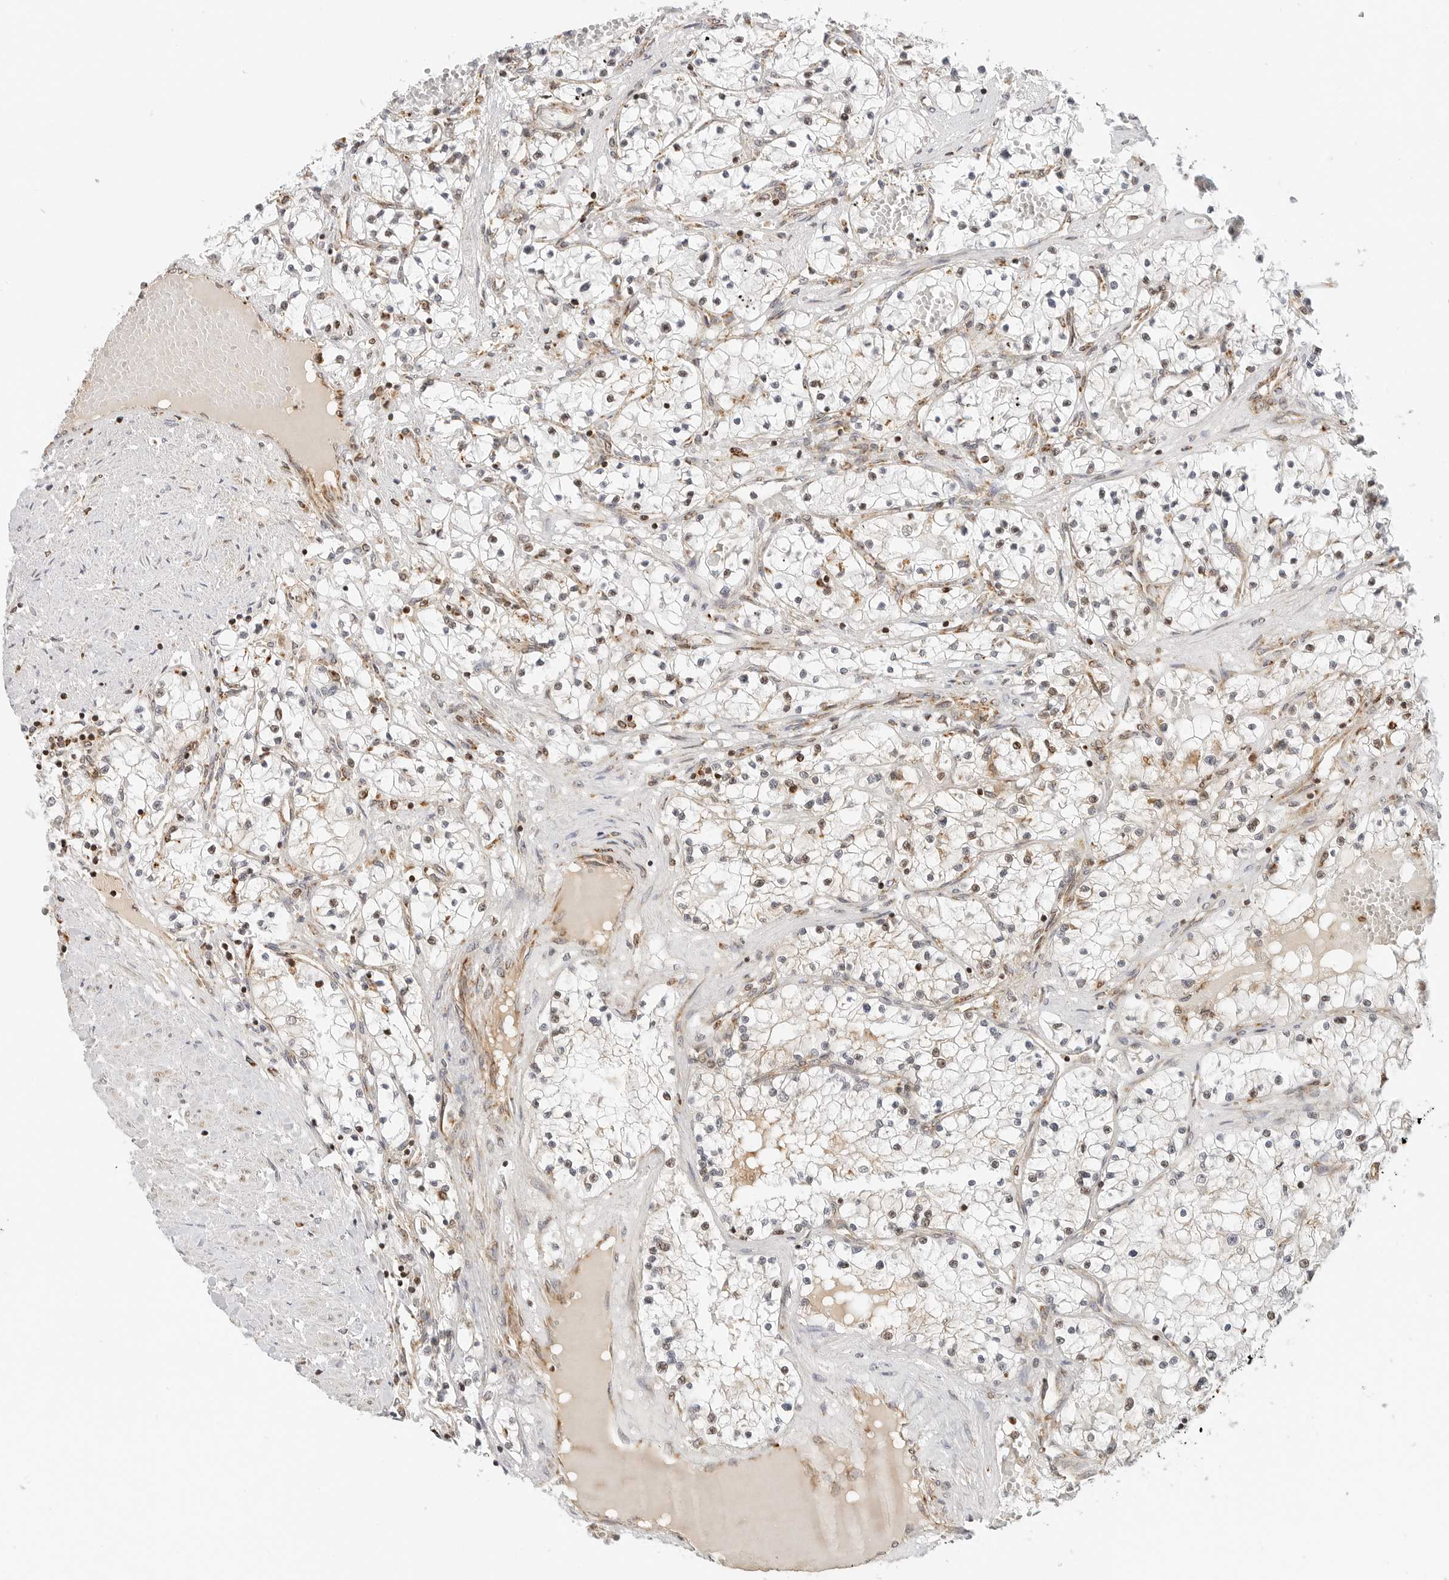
{"staining": {"intensity": "negative", "quantity": "none", "location": "none"}, "tissue": "renal cancer", "cell_type": "Tumor cells", "image_type": "cancer", "snomed": [{"axis": "morphology", "description": "Normal tissue, NOS"}, {"axis": "morphology", "description": "Adenocarcinoma, NOS"}, {"axis": "topography", "description": "Kidney"}], "caption": "Immunohistochemistry histopathology image of neoplastic tissue: adenocarcinoma (renal) stained with DAB (3,3'-diaminobenzidine) demonstrates no significant protein positivity in tumor cells.", "gene": "DYRK4", "patient": {"sex": "male", "age": 68}}